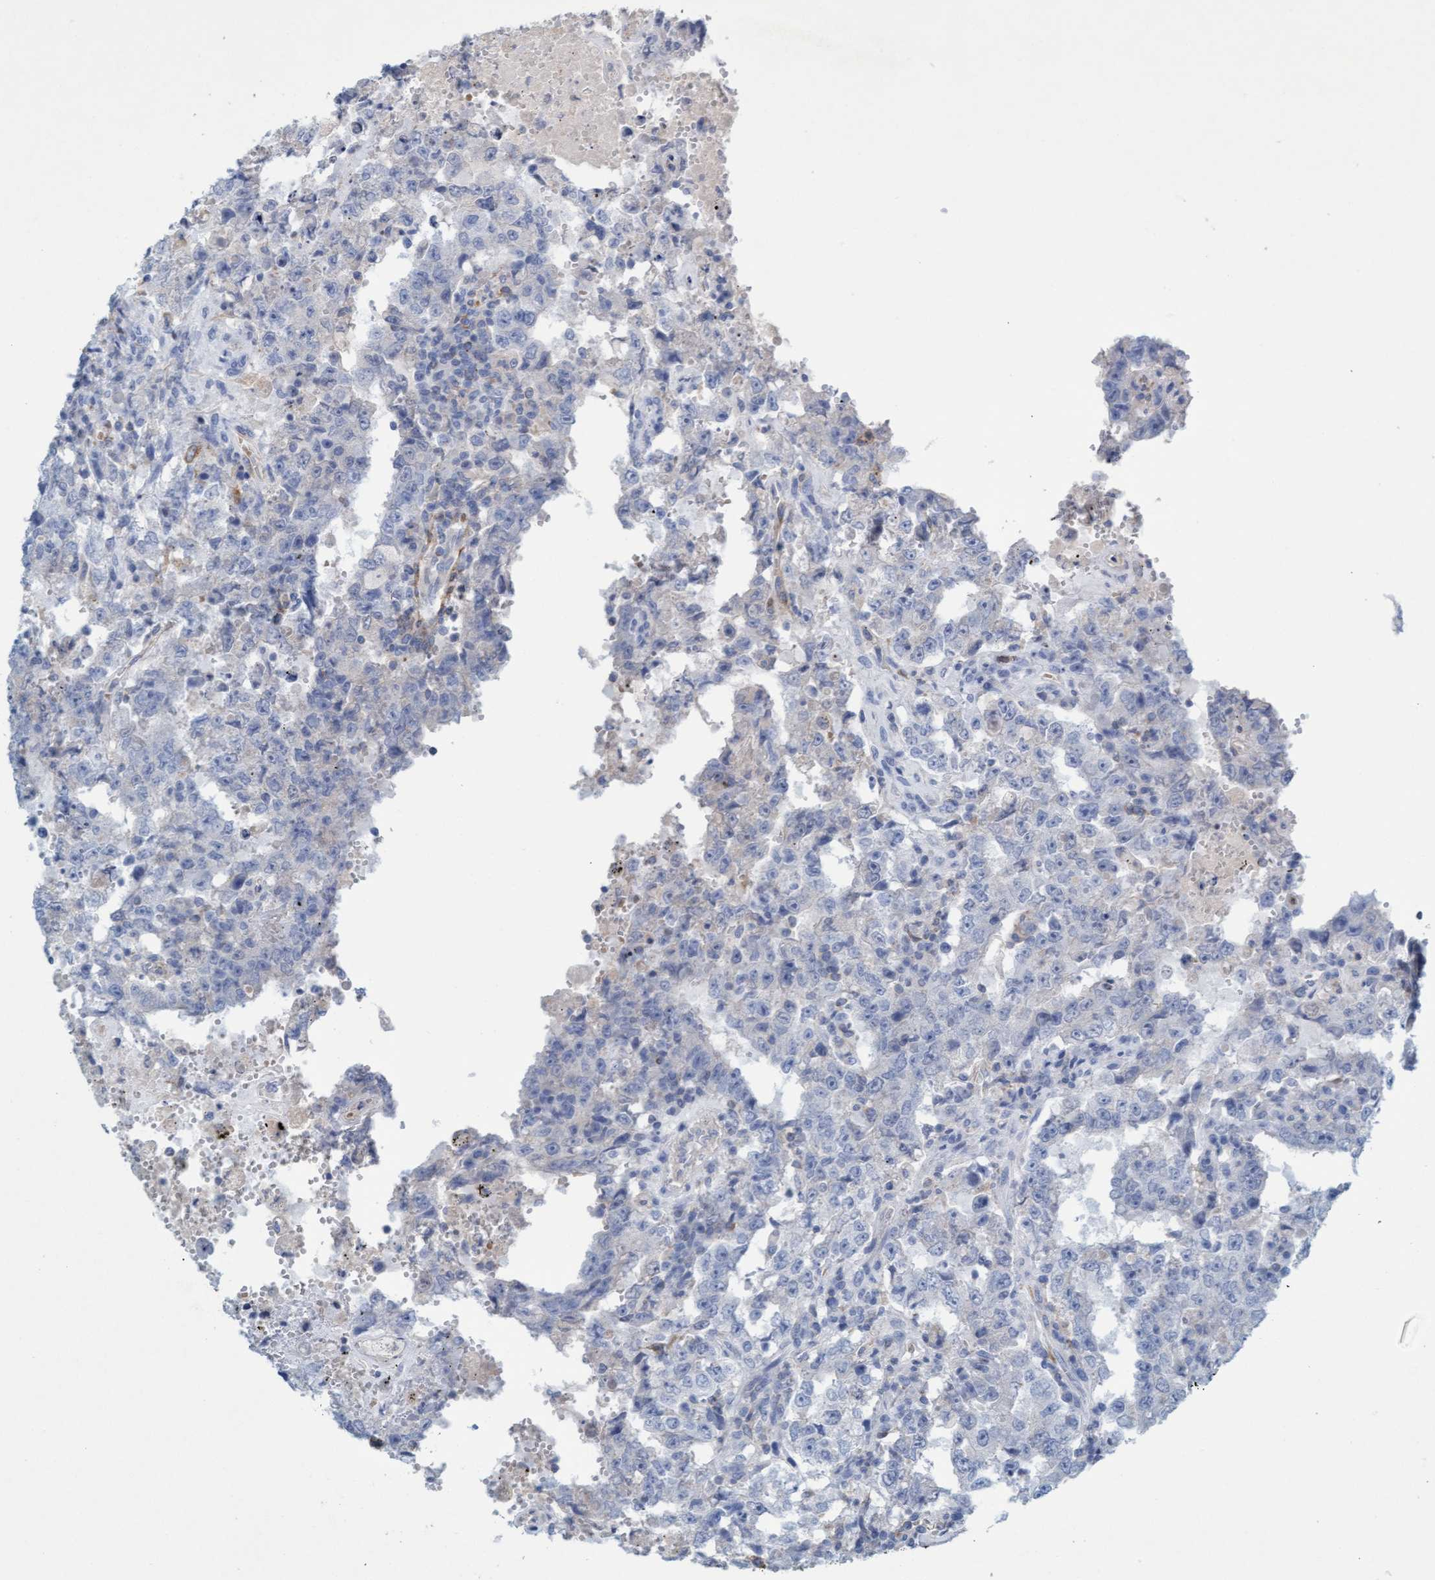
{"staining": {"intensity": "negative", "quantity": "none", "location": "none"}, "tissue": "testis cancer", "cell_type": "Tumor cells", "image_type": "cancer", "snomed": [{"axis": "morphology", "description": "Carcinoma, Embryonal, NOS"}, {"axis": "topography", "description": "Testis"}], "caption": "IHC photomicrograph of neoplastic tissue: testis embryonal carcinoma stained with DAB (3,3'-diaminobenzidine) reveals no significant protein positivity in tumor cells. The staining is performed using DAB brown chromogen with nuclei counter-stained in using hematoxylin.", "gene": "SIGIRR", "patient": {"sex": "male", "age": 26}}